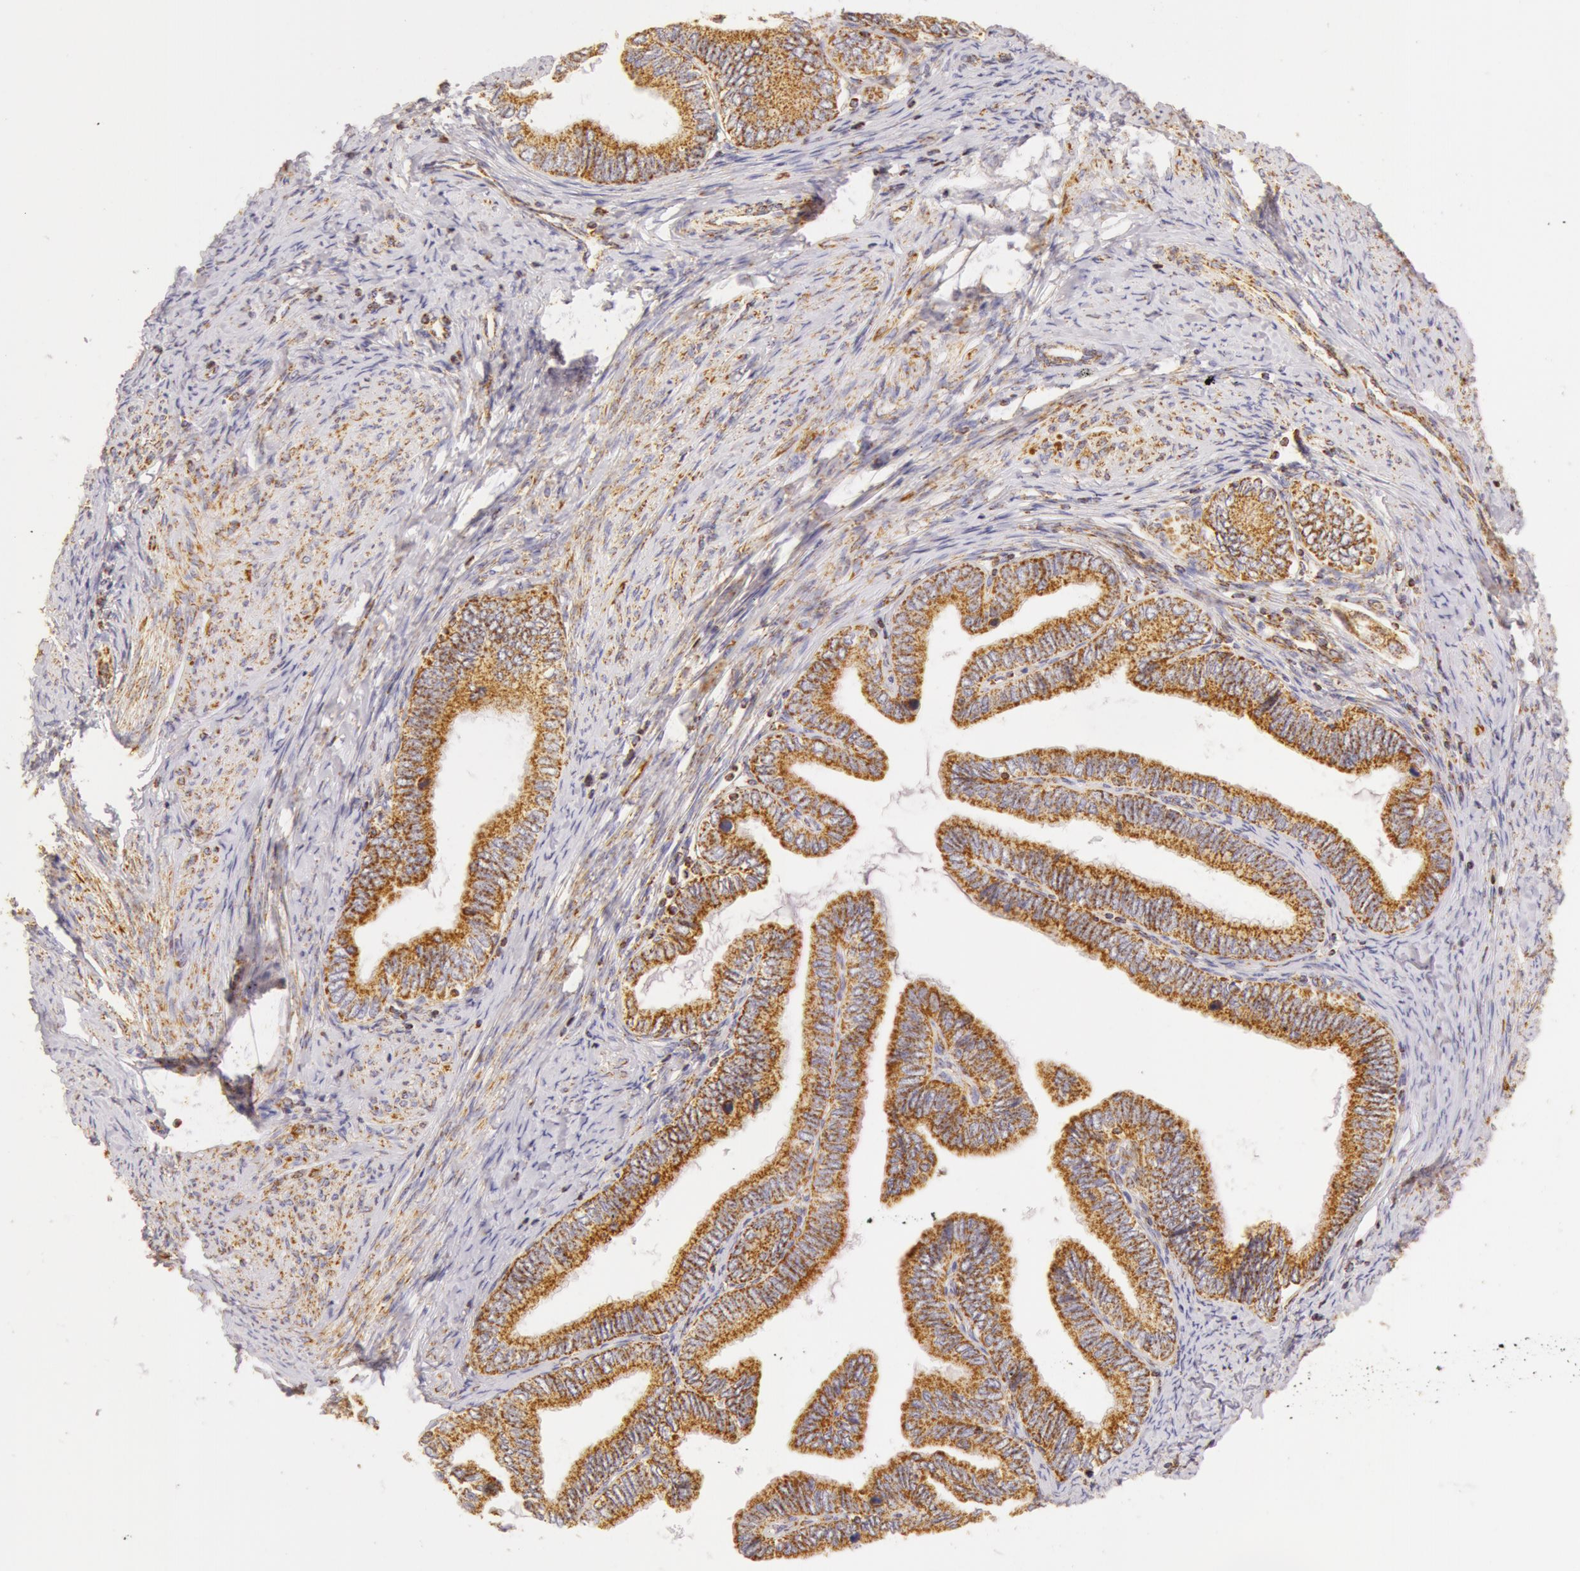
{"staining": {"intensity": "moderate", "quantity": ">75%", "location": "cytoplasmic/membranous"}, "tissue": "cervical cancer", "cell_type": "Tumor cells", "image_type": "cancer", "snomed": [{"axis": "morphology", "description": "Adenocarcinoma, NOS"}, {"axis": "topography", "description": "Cervix"}], "caption": "IHC (DAB (3,3'-diaminobenzidine)) staining of cervical cancer (adenocarcinoma) exhibits moderate cytoplasmic/membranous protein expression in about >75% of tumor cells.", "gene": "ATP5F1B", "patient": {"sex": "female", "age": 49}}